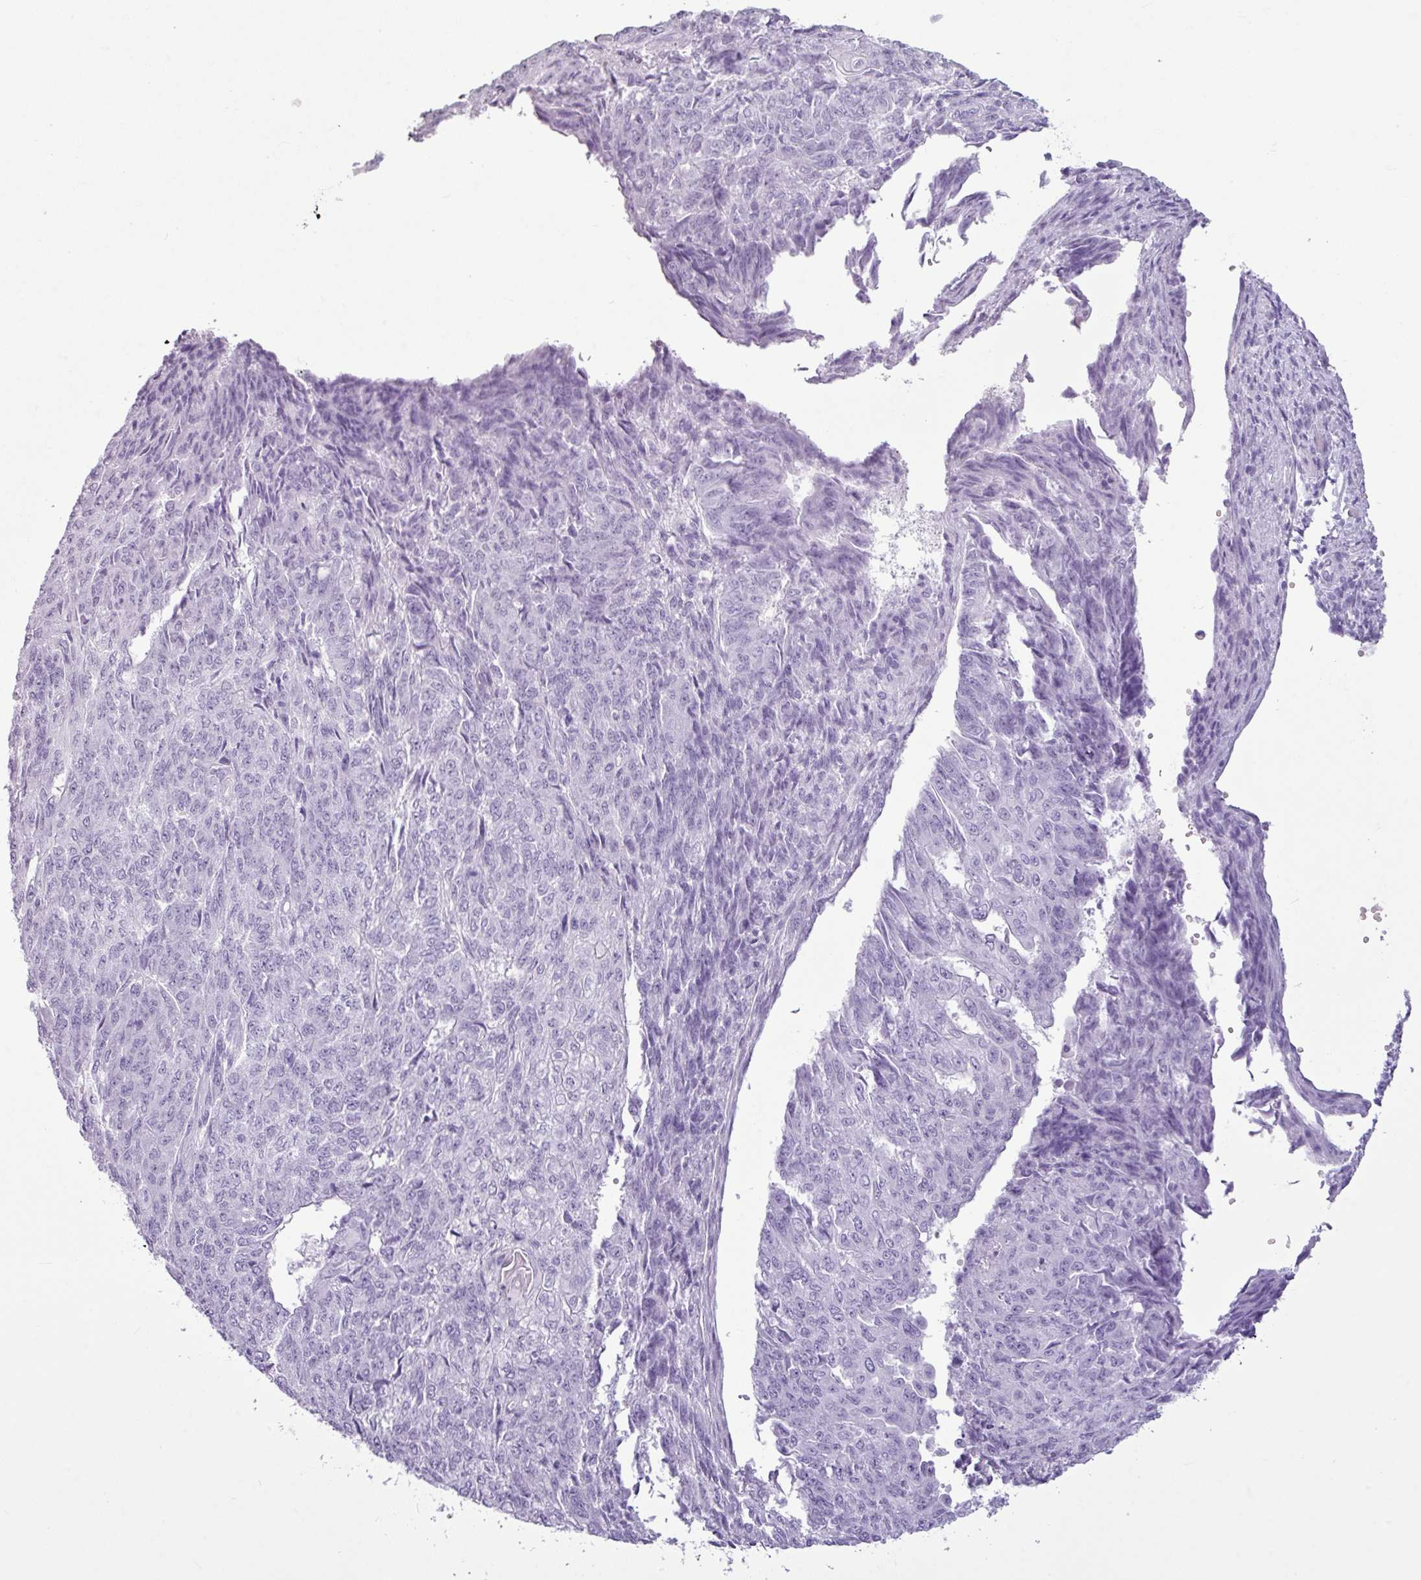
{"staining": {"intensity": "negative", "quantity": "none", "location": "none"}, "tissue": "endometrial cancer", "cell_type": "Tumor cells", "image_type": "cancer", "snomed": [{"axis": "morphology", "description": "Adenocarcinoma, NOS"}, {"axis": "topography", "description": "Endometrium"}], "caption": "This is a histopathology image of IHC staining of endometrial adenocarcinoma, which shows no staining in tumor cells. (Brightfield microscopy of DAB immunohistochemistry at high magnification).", "gene": "AMY1B", "patient": {"sex": "female", "age": 32}}